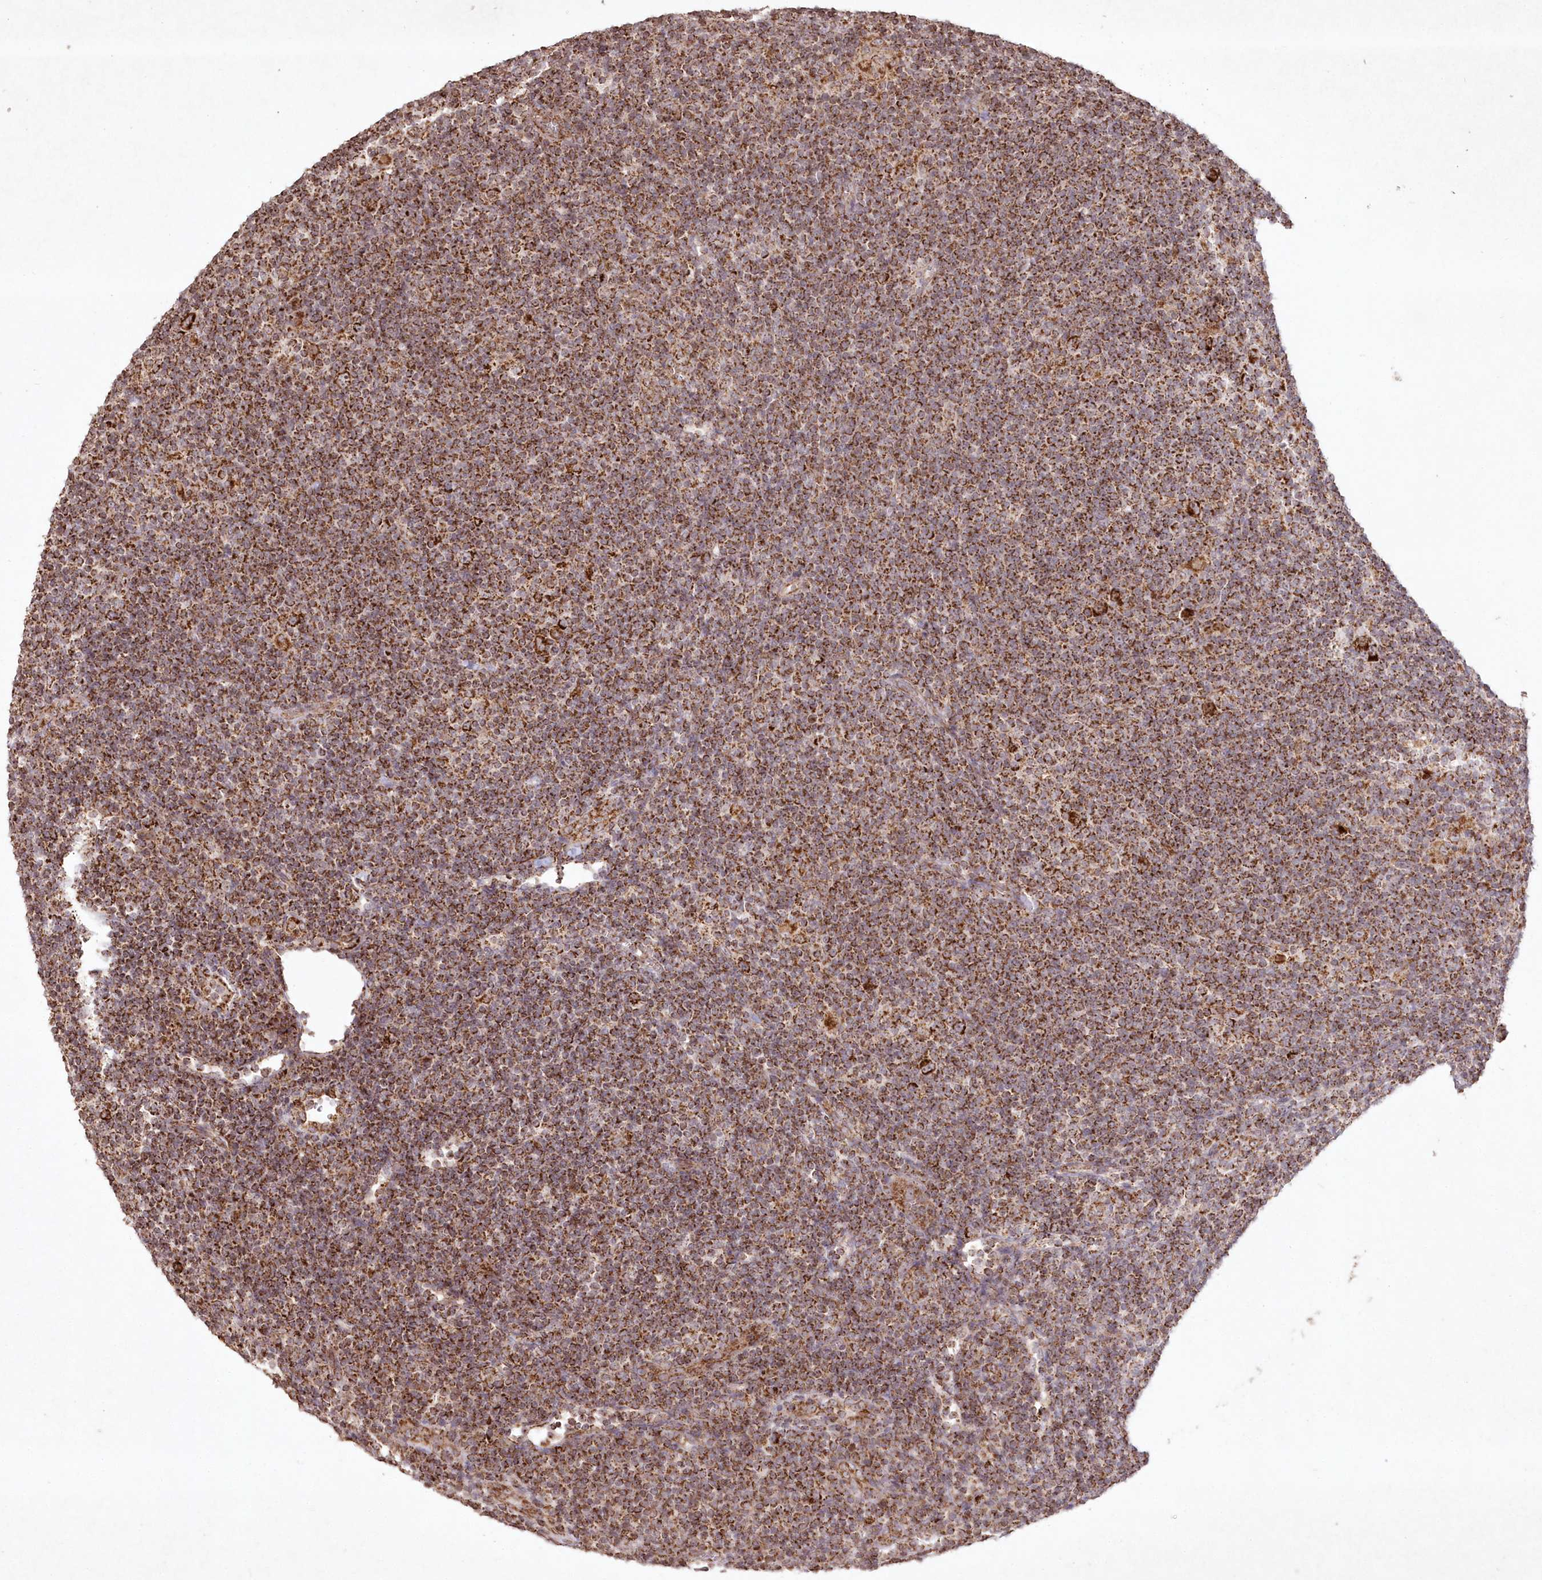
{"staining": {"intensity": "strong", "quantity": ">75%", "location": "cytoplasmic/membranous"}, "tissue": "lymphoma", "cell_type": "Tumor cells", "image_type": "cancer", "snomed": [{"axis": "morphology", "description": "Hodgkin's disease, NOS"}, {"axis": "topography", "description": "Lymph node"}], "caption": "This image reveals immunohistochemistry staining of Hodgkin's disease, with high strong cytoplasmic/membranous staining in approximately >75% of tumor cells.", "gene": "LRPPRC", "patient": {"sex": "female", "age": 57}}